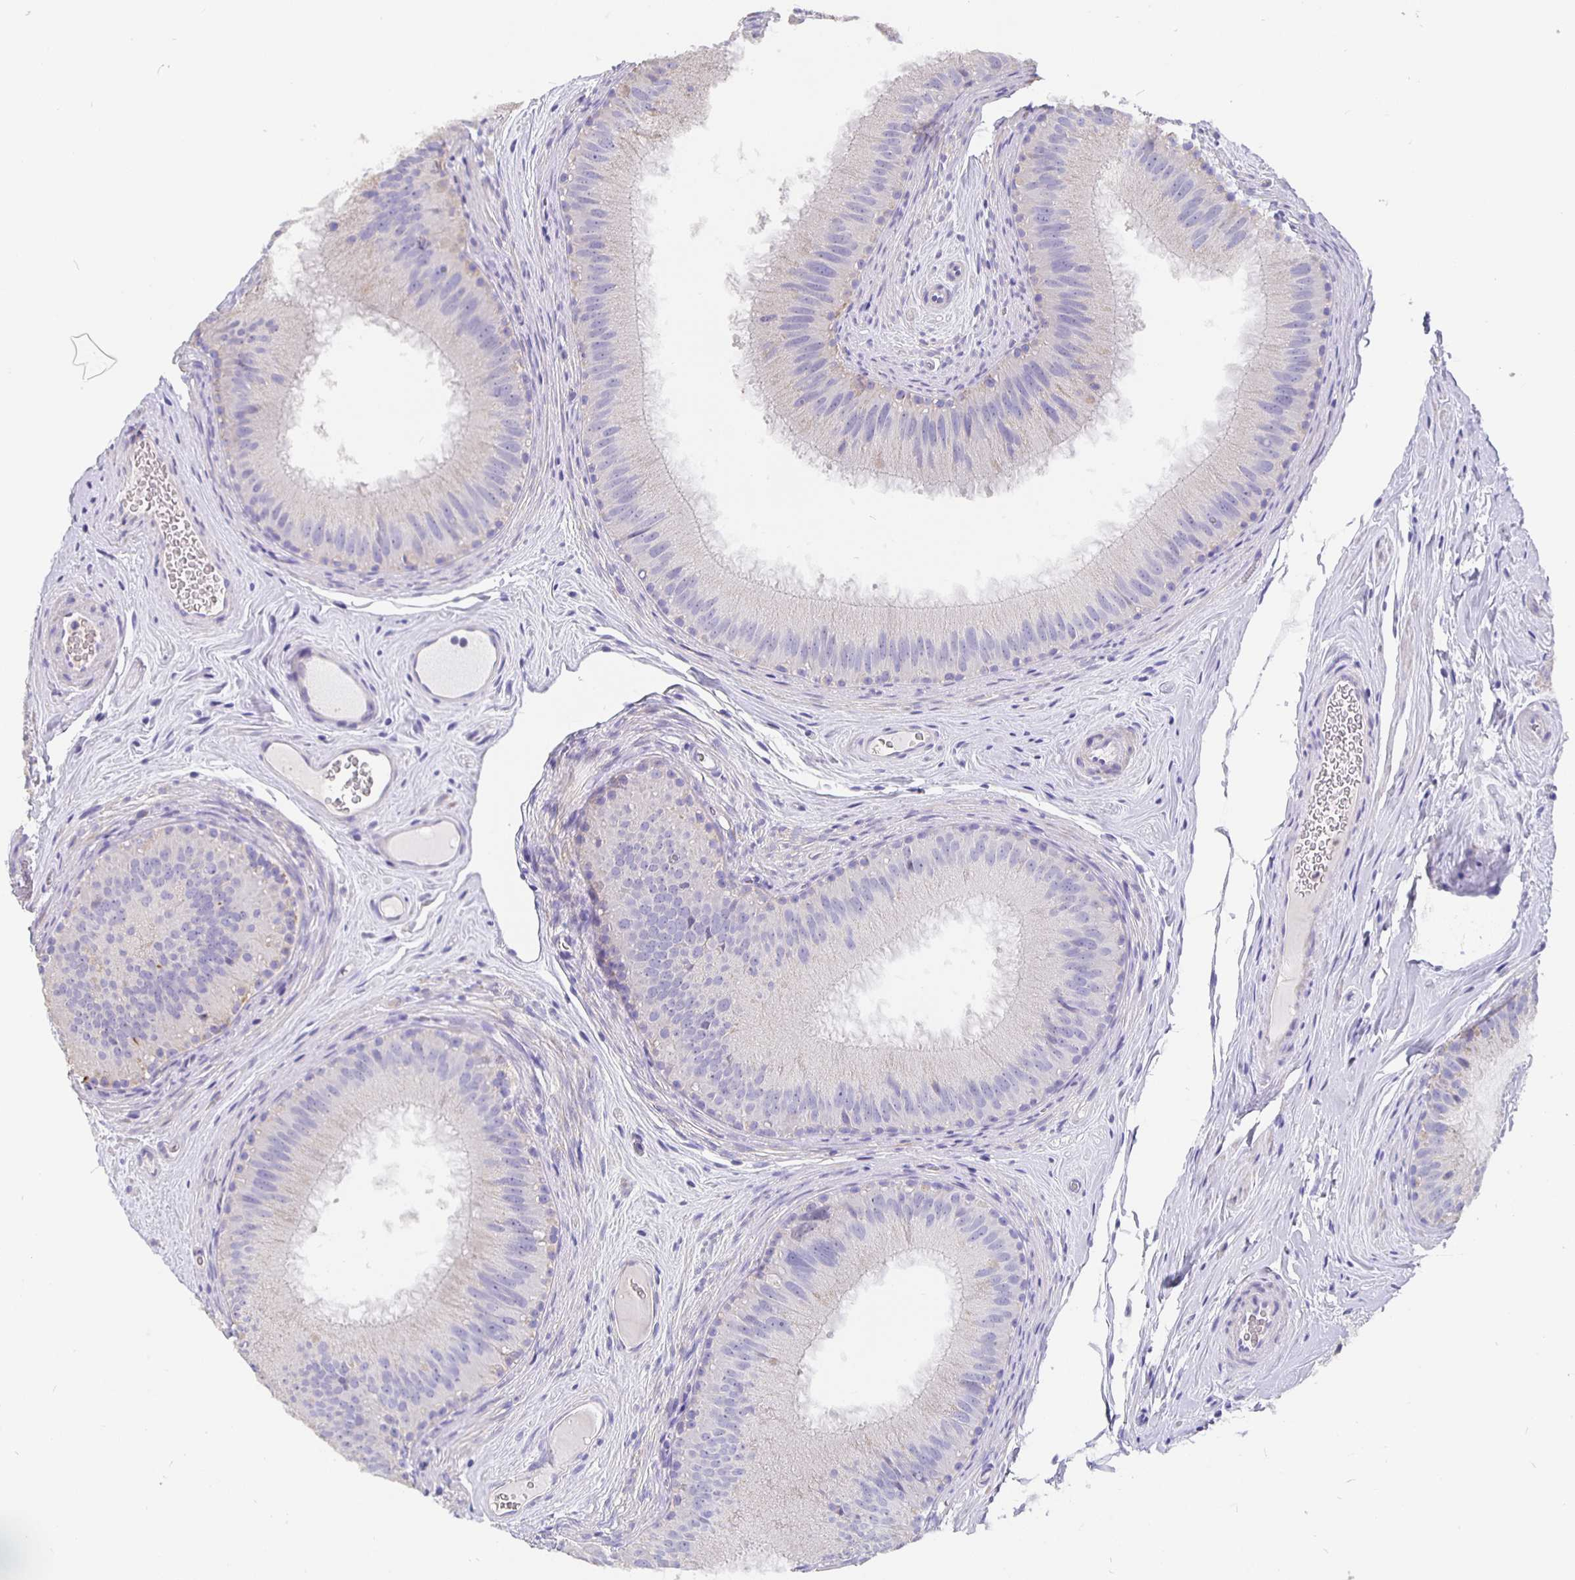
{"staining": {"intensity": "negative", "quantity": "none", "location": "none"}, "tissue": "epididymis", "cell_type": "Glandular cells", "image_type": "normal", "snomed": [{"axis": "morphology", "description": "Normal tissue, NOS"}, {"axis": "topography", "description": "Epididymis"}], "caption": "Glandular cells are negative for protein expression in benign human epididymis. (Stains: DAB (3,3'-diaminobenzidine) IHC with hematoxylin counter stain, Microscopy: brightfield microscopy at high magnification).", "gene": "CFAP74", "patient": {"sex": "male", "age": 44}}